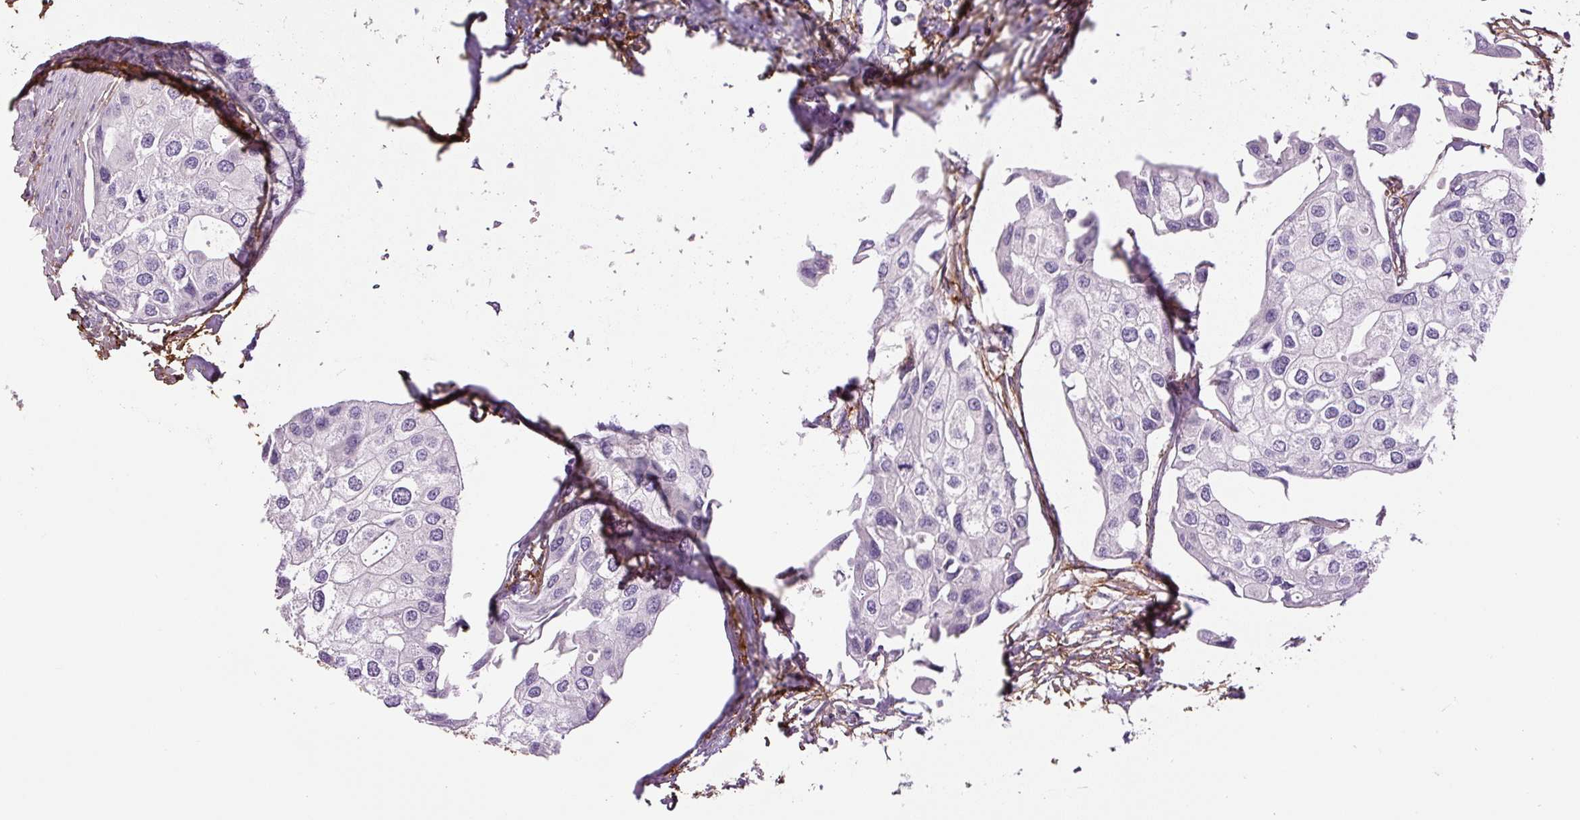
{"staining": {"intensity": "negative", "quantity": "none", "location": "none"}, "tissue": "urothelial cancer", "cell_type": "Tumor cells", "image_type": "cancer", "snomed": [{"axis": "morphology", "description": "Urothelial carcinoma, High grade"}, {"axis": "topography", "description": "Urinary bladder"}], "caption": "Protein analysis of high-grade urothelial carcinoma shows no significant positivity in tumor cells.", "gene": "FBN1", "patient": {"sex": "male", "age": 64}}